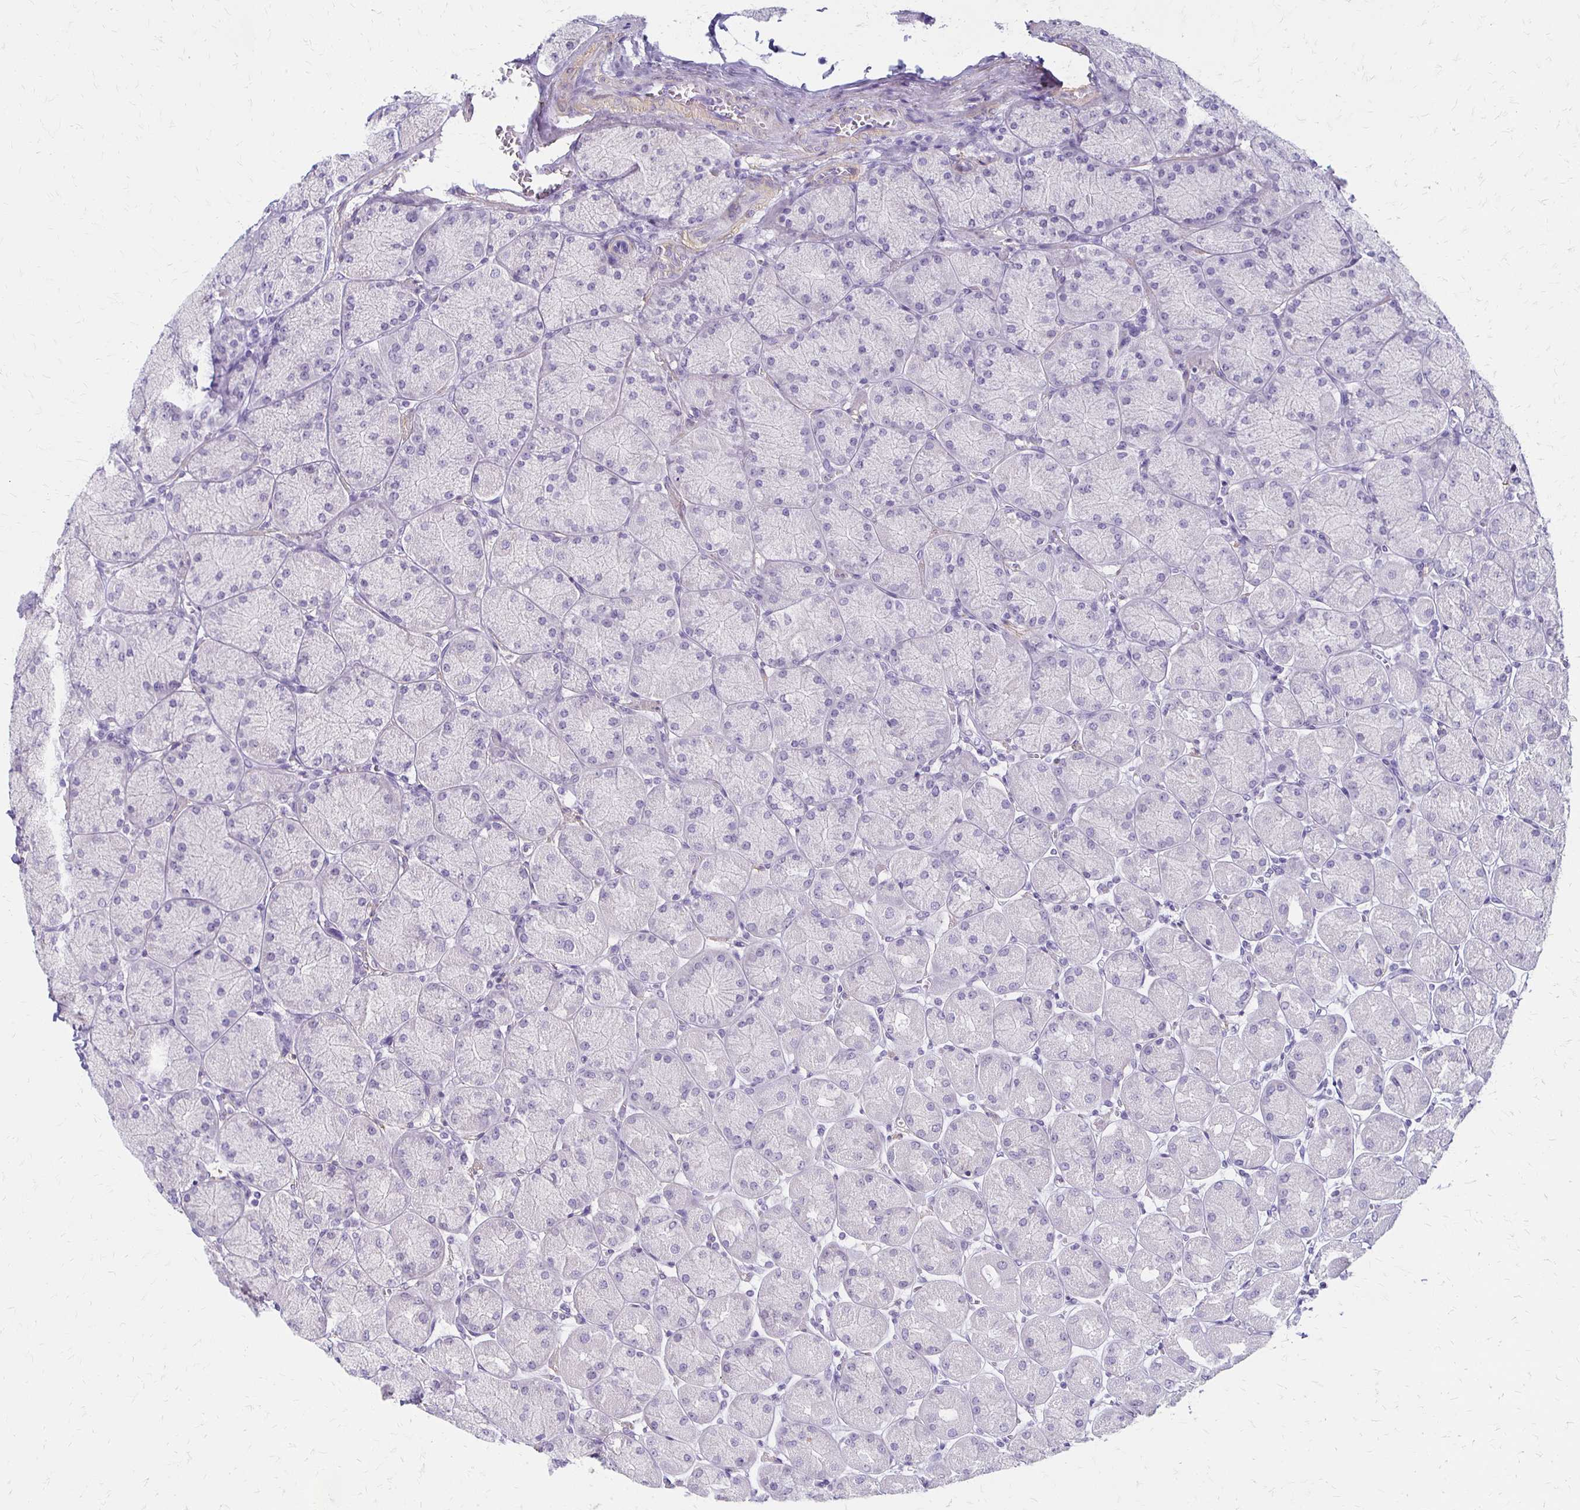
{"staining": {"intensity": "negative", "quantity": "none", "location": "none"}, "tissue": "stomach", "cell_type": "Glandular cells", "image_type": "normal", "snomed": [{"axis": "morphology", "description": "Normal tissue, NOS"}, {"axis": "topography", "description": "Stomach, upper"}], "caption": "Protein analysis of benign stomach shows no significant staining in glandular cells. The staining is performed using DAB brown chromogen with nuclei counter-stained in using hematoxylin.", "gene": "IVL", "patient": {"sex": "female", "age": 56}}